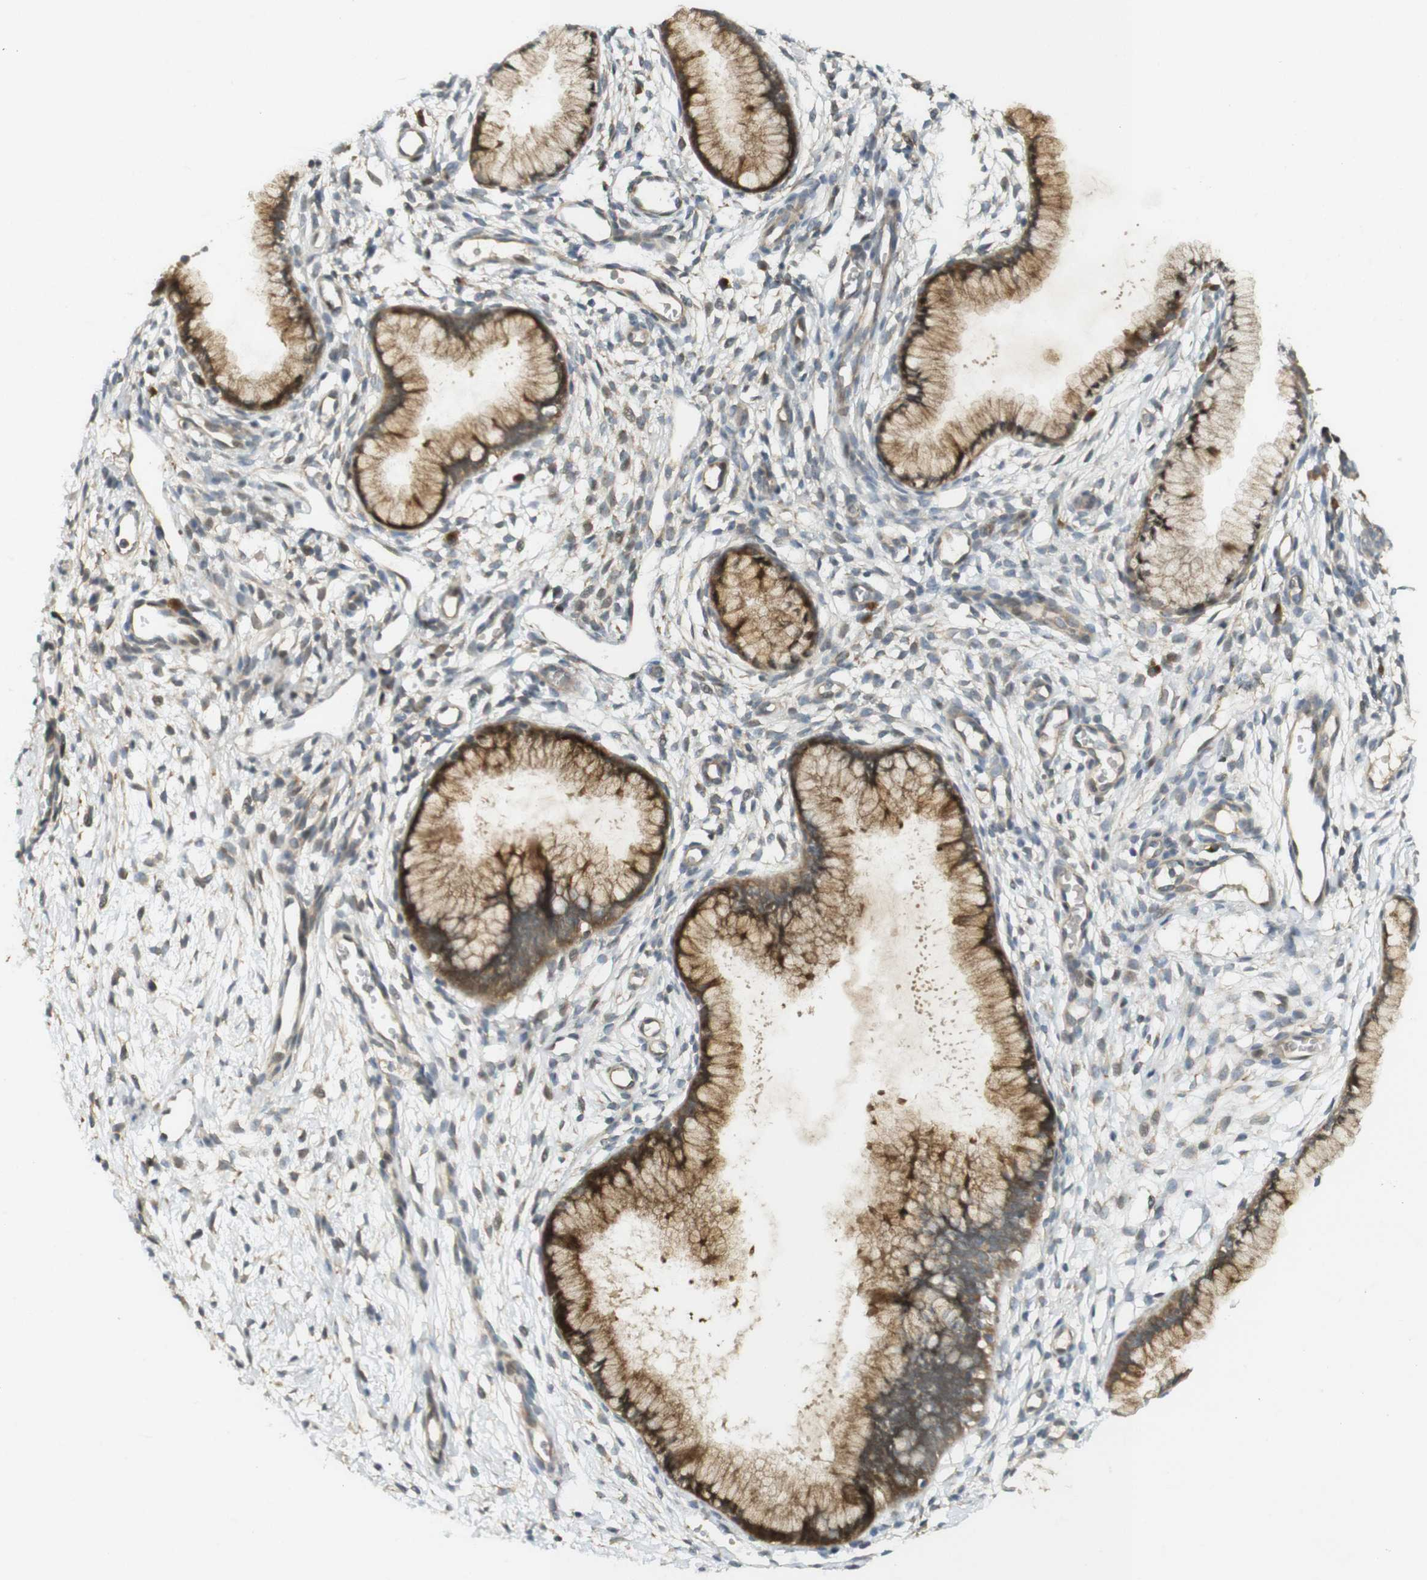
{"staining": {"intensity": "strong", "quantity": ">75%", "location": "cytoplasmic/membranous"}, "tissue": "cervix", "cell_type": "Glandular cells", "image_type": "normal", "snomed": [{"axis": "morphology", "description": "Normal tissue, NOS"}, {"axis": "topography", "description": "Cervix"}], "caption": "The photomicrograph displays staining of benign cervix, revealing strong cytoplasmic/membranous protein positivity (brown color) within glandular cells. (Brightfield microscopy of DAB IHC at high magnification).", "gene": "CLRN3", "patient": {"sex": "female", "age": 65}}